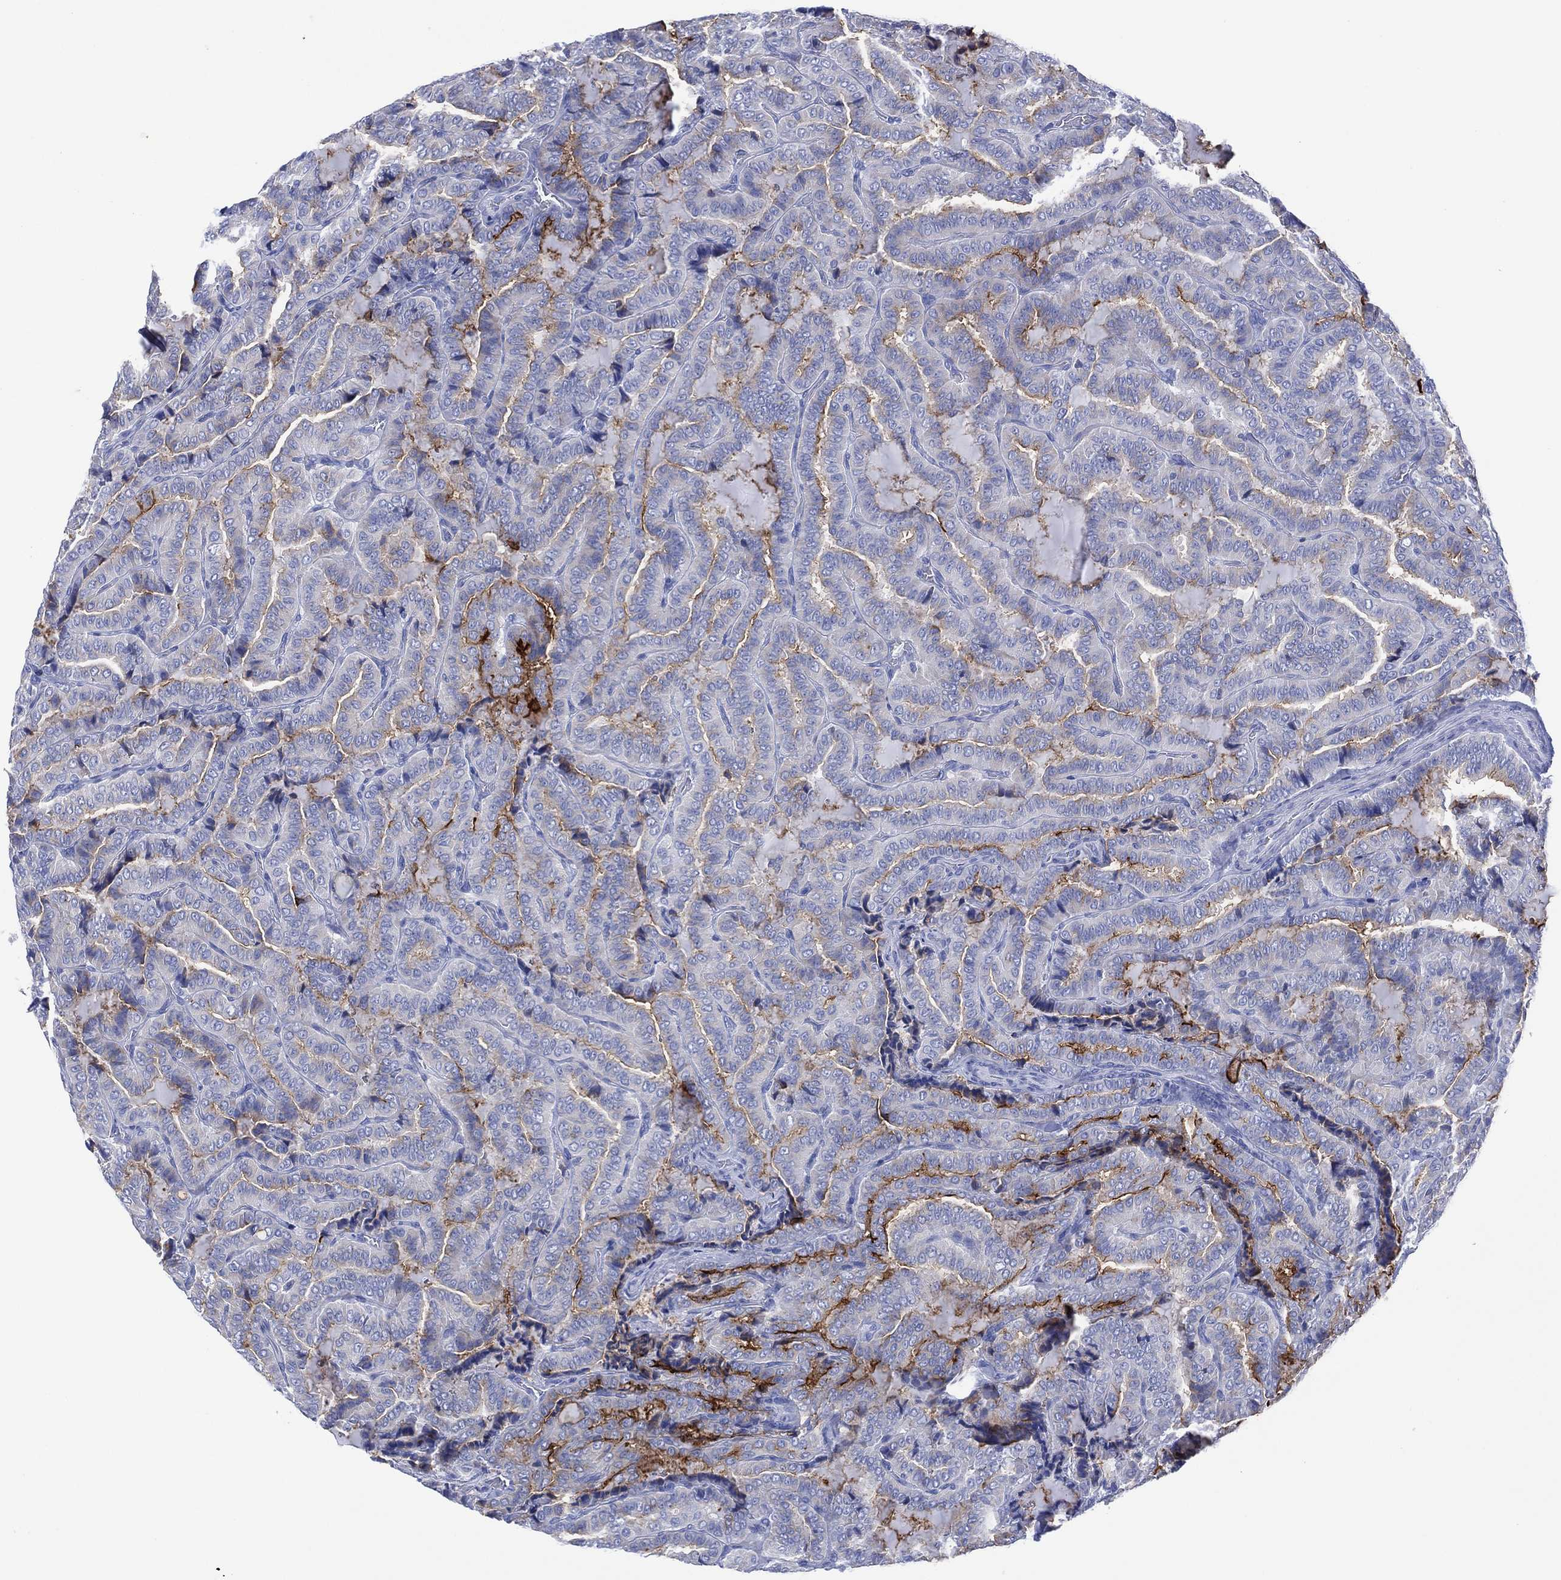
{"staining": {"intensity": "moderate", "quantity": "25%-75%", "location": "cytoplasmic/membranous"}, "tissue": "thyroid cancer", "cell_type": "Tumor cells", "image_type": "cancer", "snomed": [{"axis": "morphology", "description": "Papillary adenocarcinoma, NOS"}, {"axis": "topography", "description": "Thyroid gland"}], "caption": "A photomicrograph of papillary adenocarcinoma (thyroid) stained for a protein reveals moderate cytoplasmic/membranous brown staining in tumor cells.", "gene": "DPP4", "patient": {"sex": "female", "age": 39}}